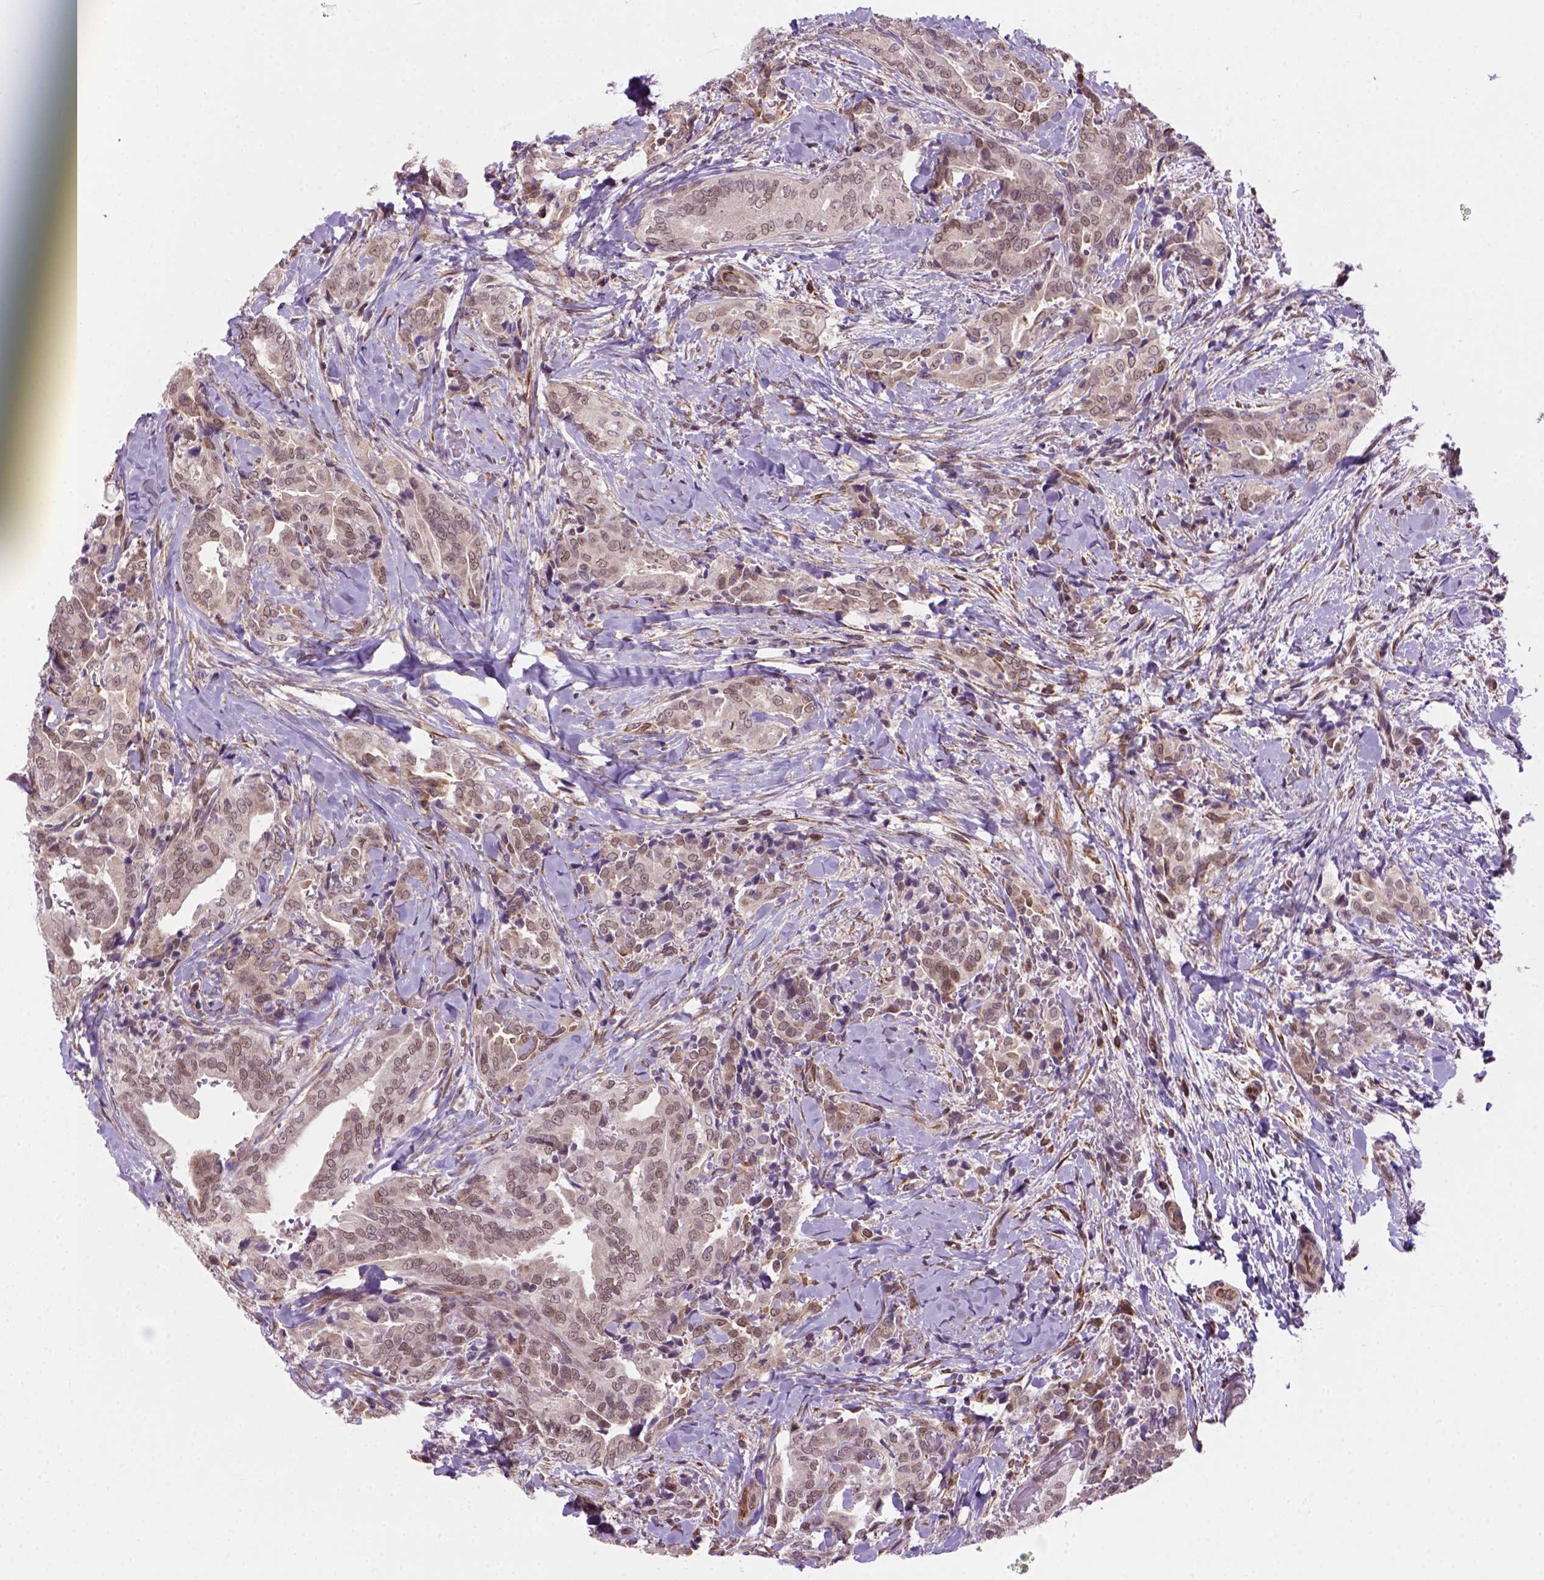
{"staining": {"intensity": "weak", "quantity": "25%-75%", "location": "nuclear"}, "tissue": "thyroid cancer", "cell_type": "Tumor cells", "image_type": "cancer", "snomed": [{"axis": "morphology", "description": "Papillary adenocarcinoma, NOS"}, {"axis": "topography", "description": "Thyroid gland"}], "caption": "Immunohistochemistry (IHC) staining of thyroid cancer (papillary adenocarcinoma), which reveals low levels of weak nuclear staining in about 25%-75% of tumor cells indicating weak nuclear protein positivity. The staining was performed using DAB (3,3'-diaminobenzidine) (brown) for protein detection and nuclei were counterstained in hematoxylin (blue).", "gene": "MGMT", "patient": {"sex": "male", "age": 61}}